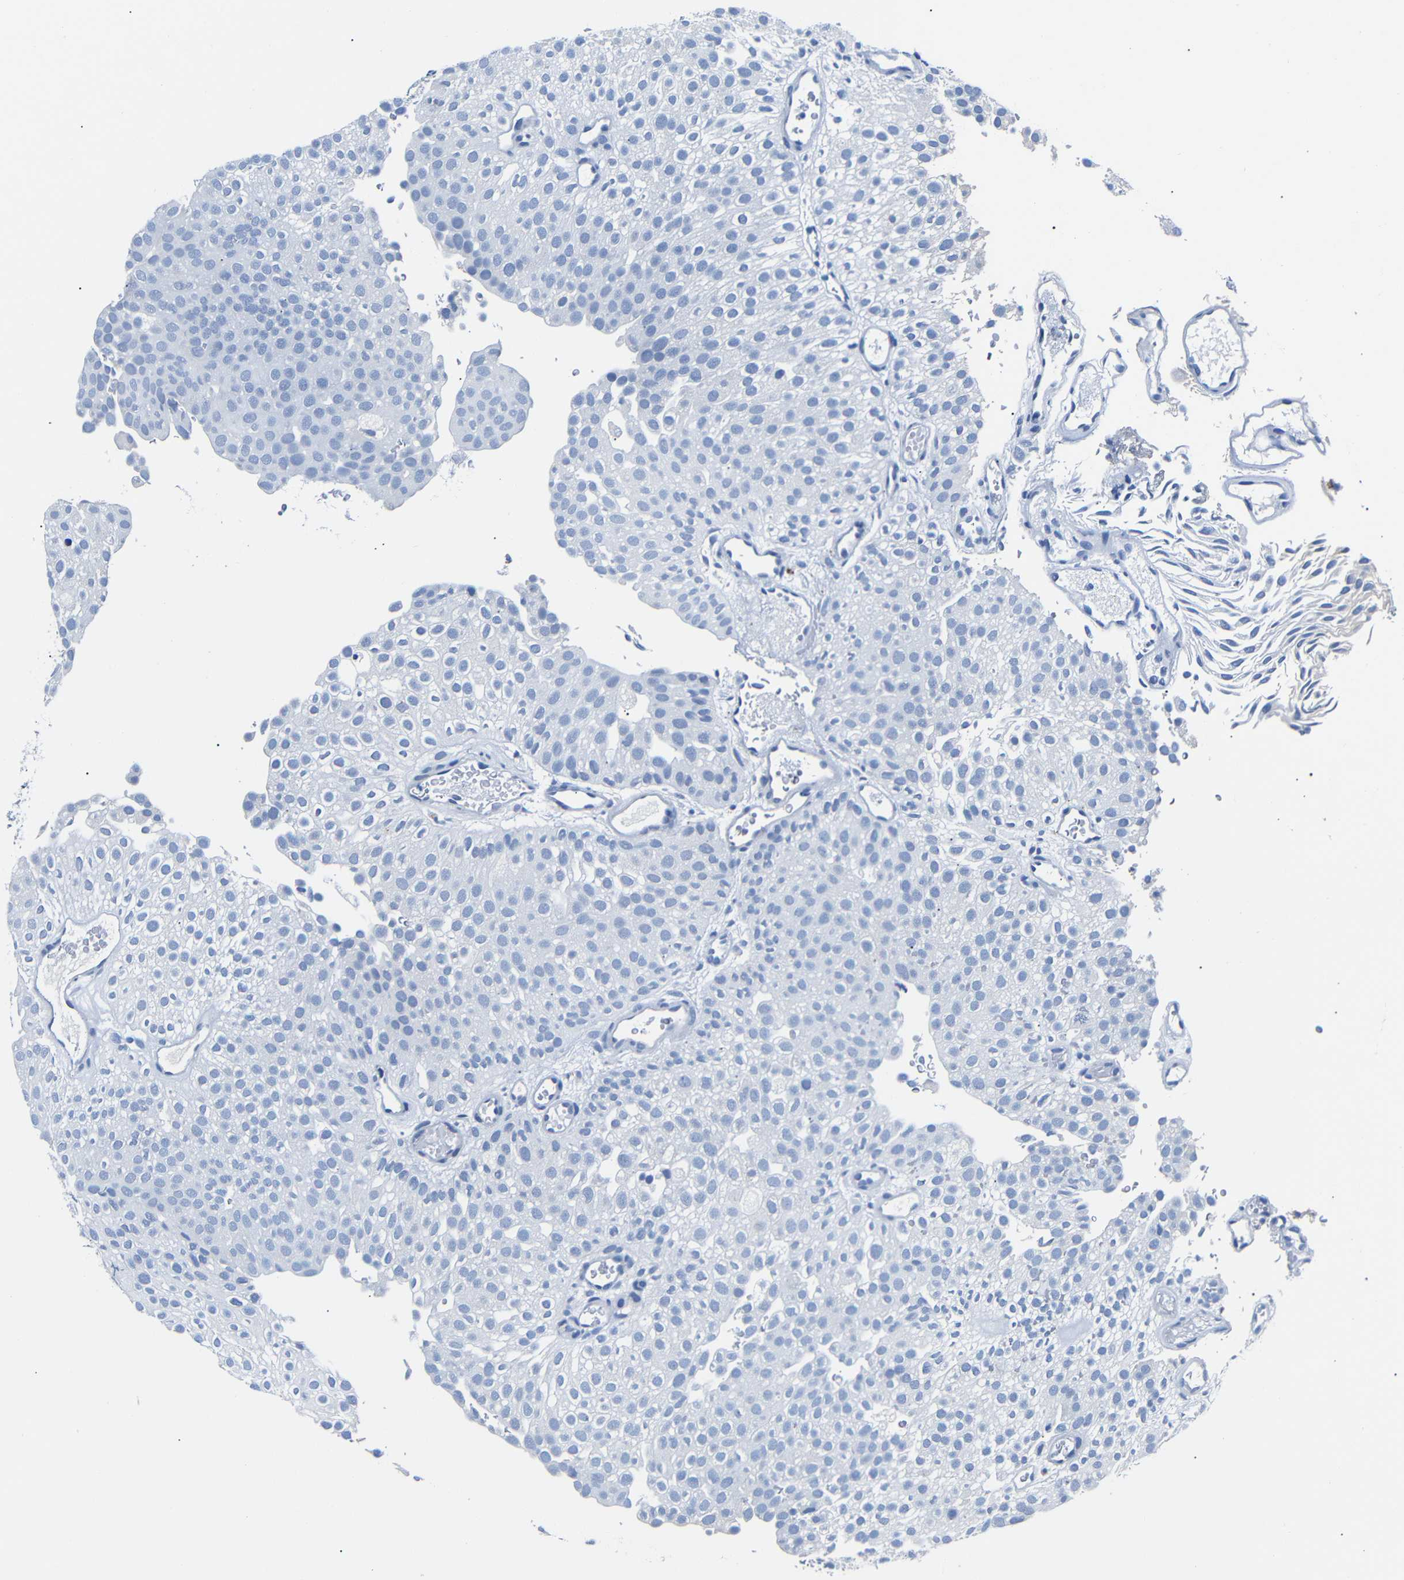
{"staining": {"intensity": "negative", "quantity": "none", "location": "none"}, "tissue": "urothelial cancer", "cell_type": "Tumor cells", "image_type": "cancer", "snomed": [{"axis": "morphology", "description": "Urothelial carcinoma, Low grade"}, {"axis": "topography", "description": "Urinary bladder"}], "caption": "Low-grade urothelial carcinoma was stained to show a protein in brown. There is no significant positivity in tumor cells.", "gene": "GAP43", "patient": {"sex": "male", "age": 78}}